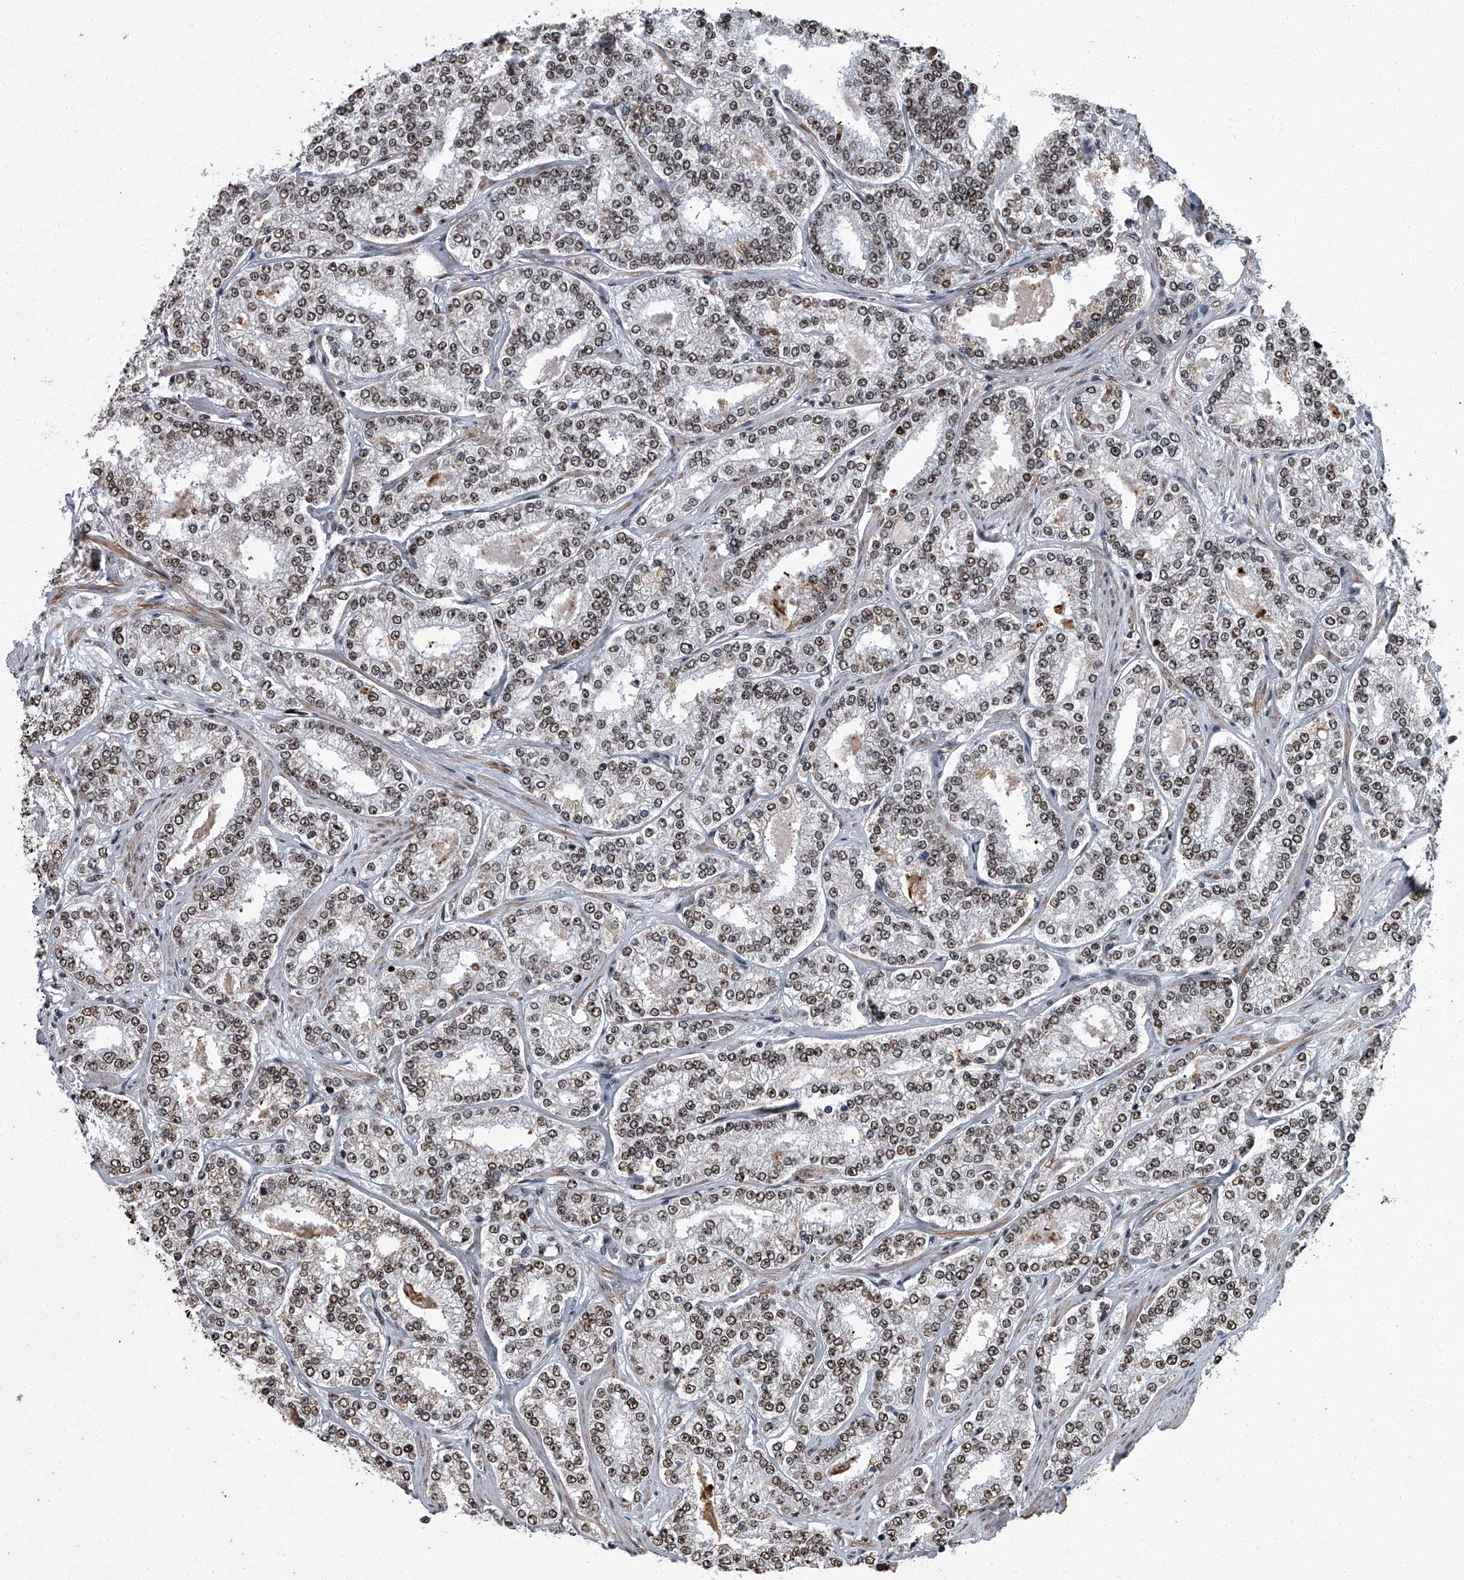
{"staining": {"intensity": "moderate", "quantity": ">75%", "location": "nuclear"}, "tissue": "prostate cancer", "cell_type": "Tumor cells", "image_type": "cancer", "snomed": [{"axis": "morphology", "description": "Normal tissue, NOS"}, {"axis": "morphology", "description": "Adenocarcinoma, High grade"}, {"axis": "topography", "description": "Prostate"}], "caption": "This image exhibits immunohistochemistry staining of human adenocarcinoma (high-grade) (prostate), with medium moderate nuclear positivity in approximately >75% of tumor cells.", "gene": "ZNF518B", "patient": {"sex": "male", "age": 83}}